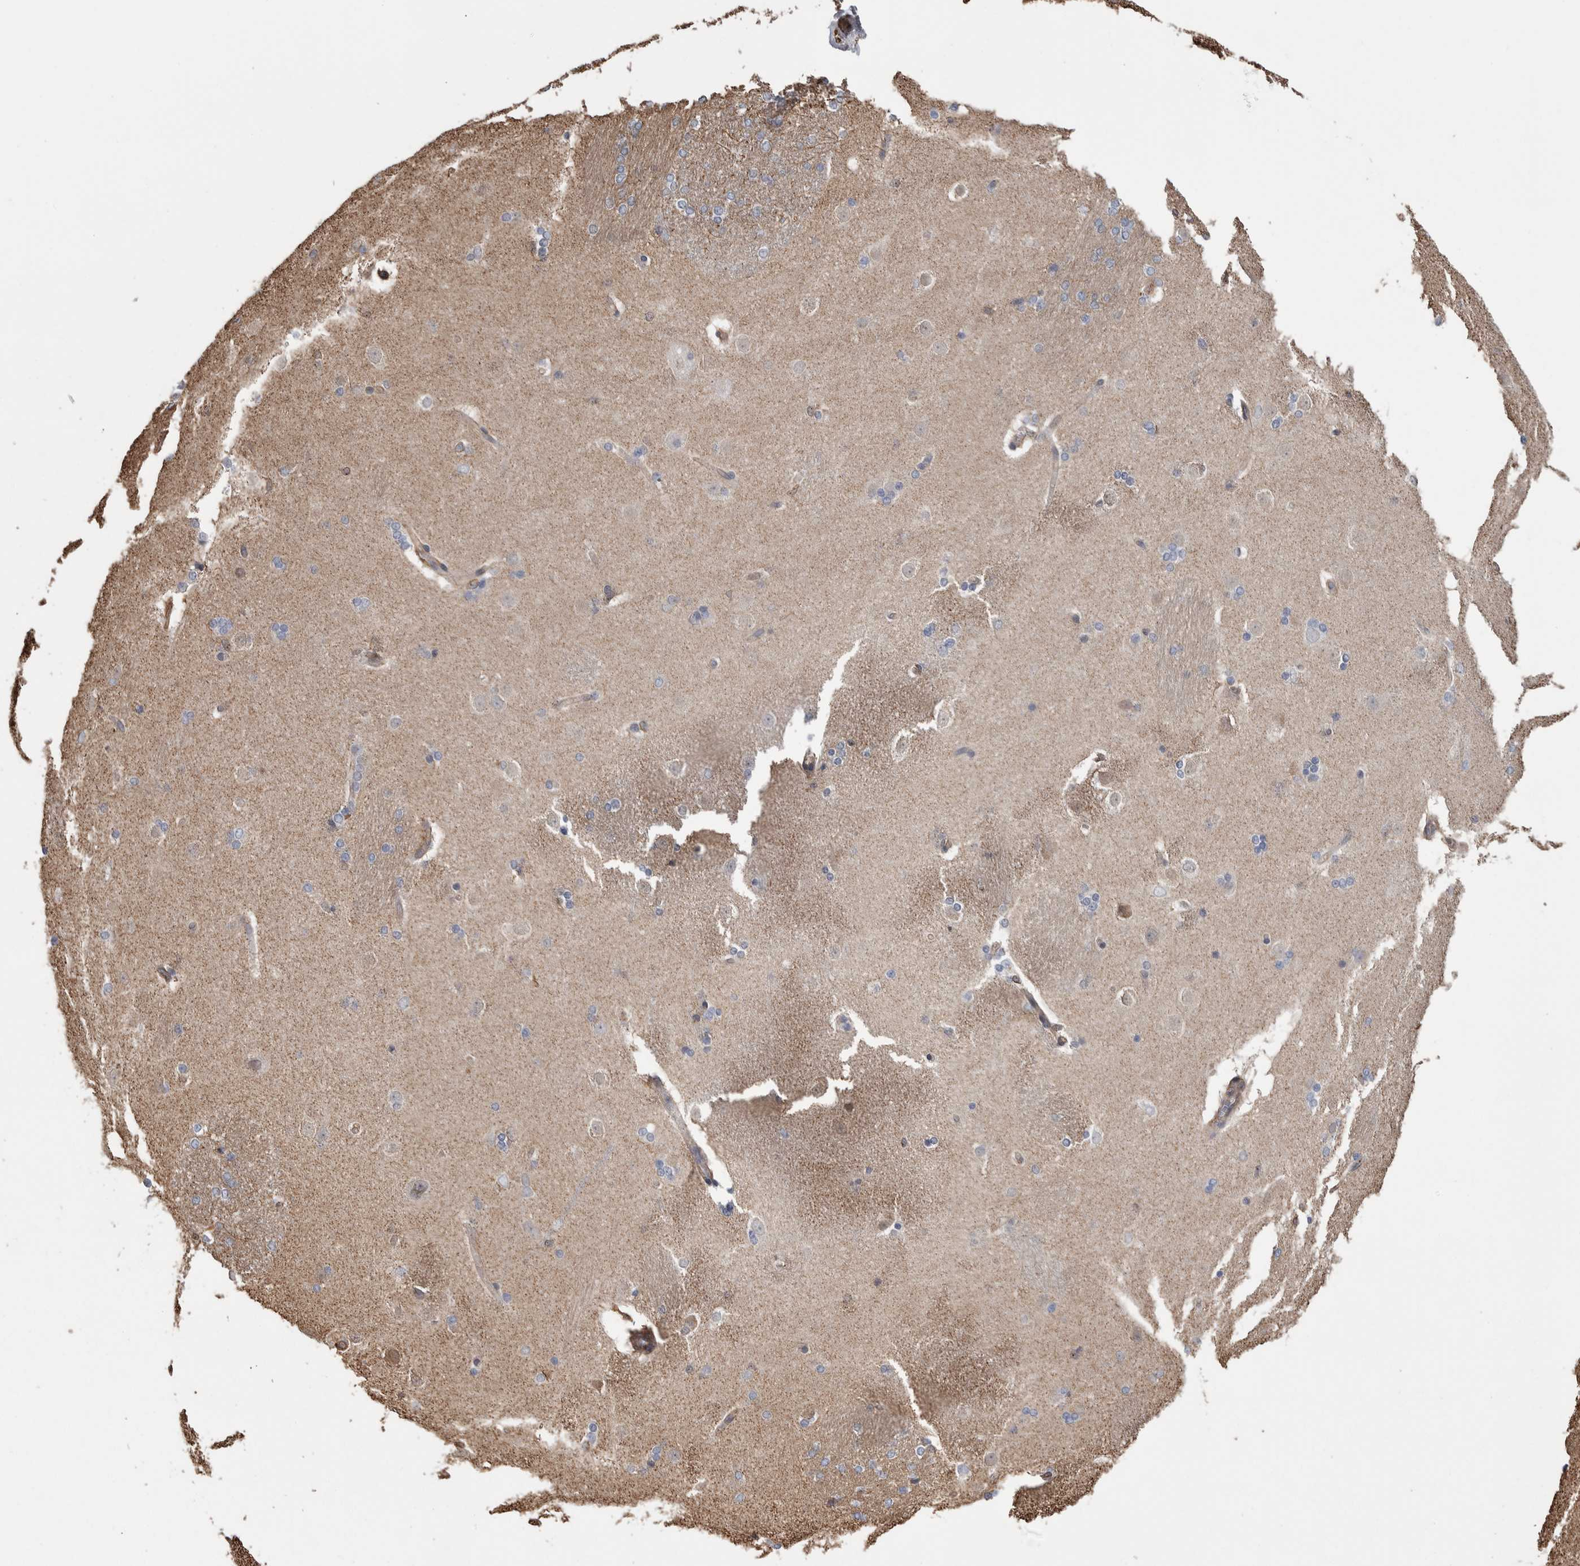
{"staining": {"intensity": "weak", "quantity": "<25%", "location": "cytoplasmic/membranous"}, "tissue": "caudate", "cell_type": "Glial cells", "image_type": "normal", "snomed": [{"axis": "morphology", "description": "Normal tissue, NOS"}, {"axis": "topography", "description": "Lateral ventricle wall"}], "caption": "Immunohistochemistry of benign caudate exhibits no staining in glial cells.", "gene": "ENPP2", "patient": {"sex": "female", "age": 19}}